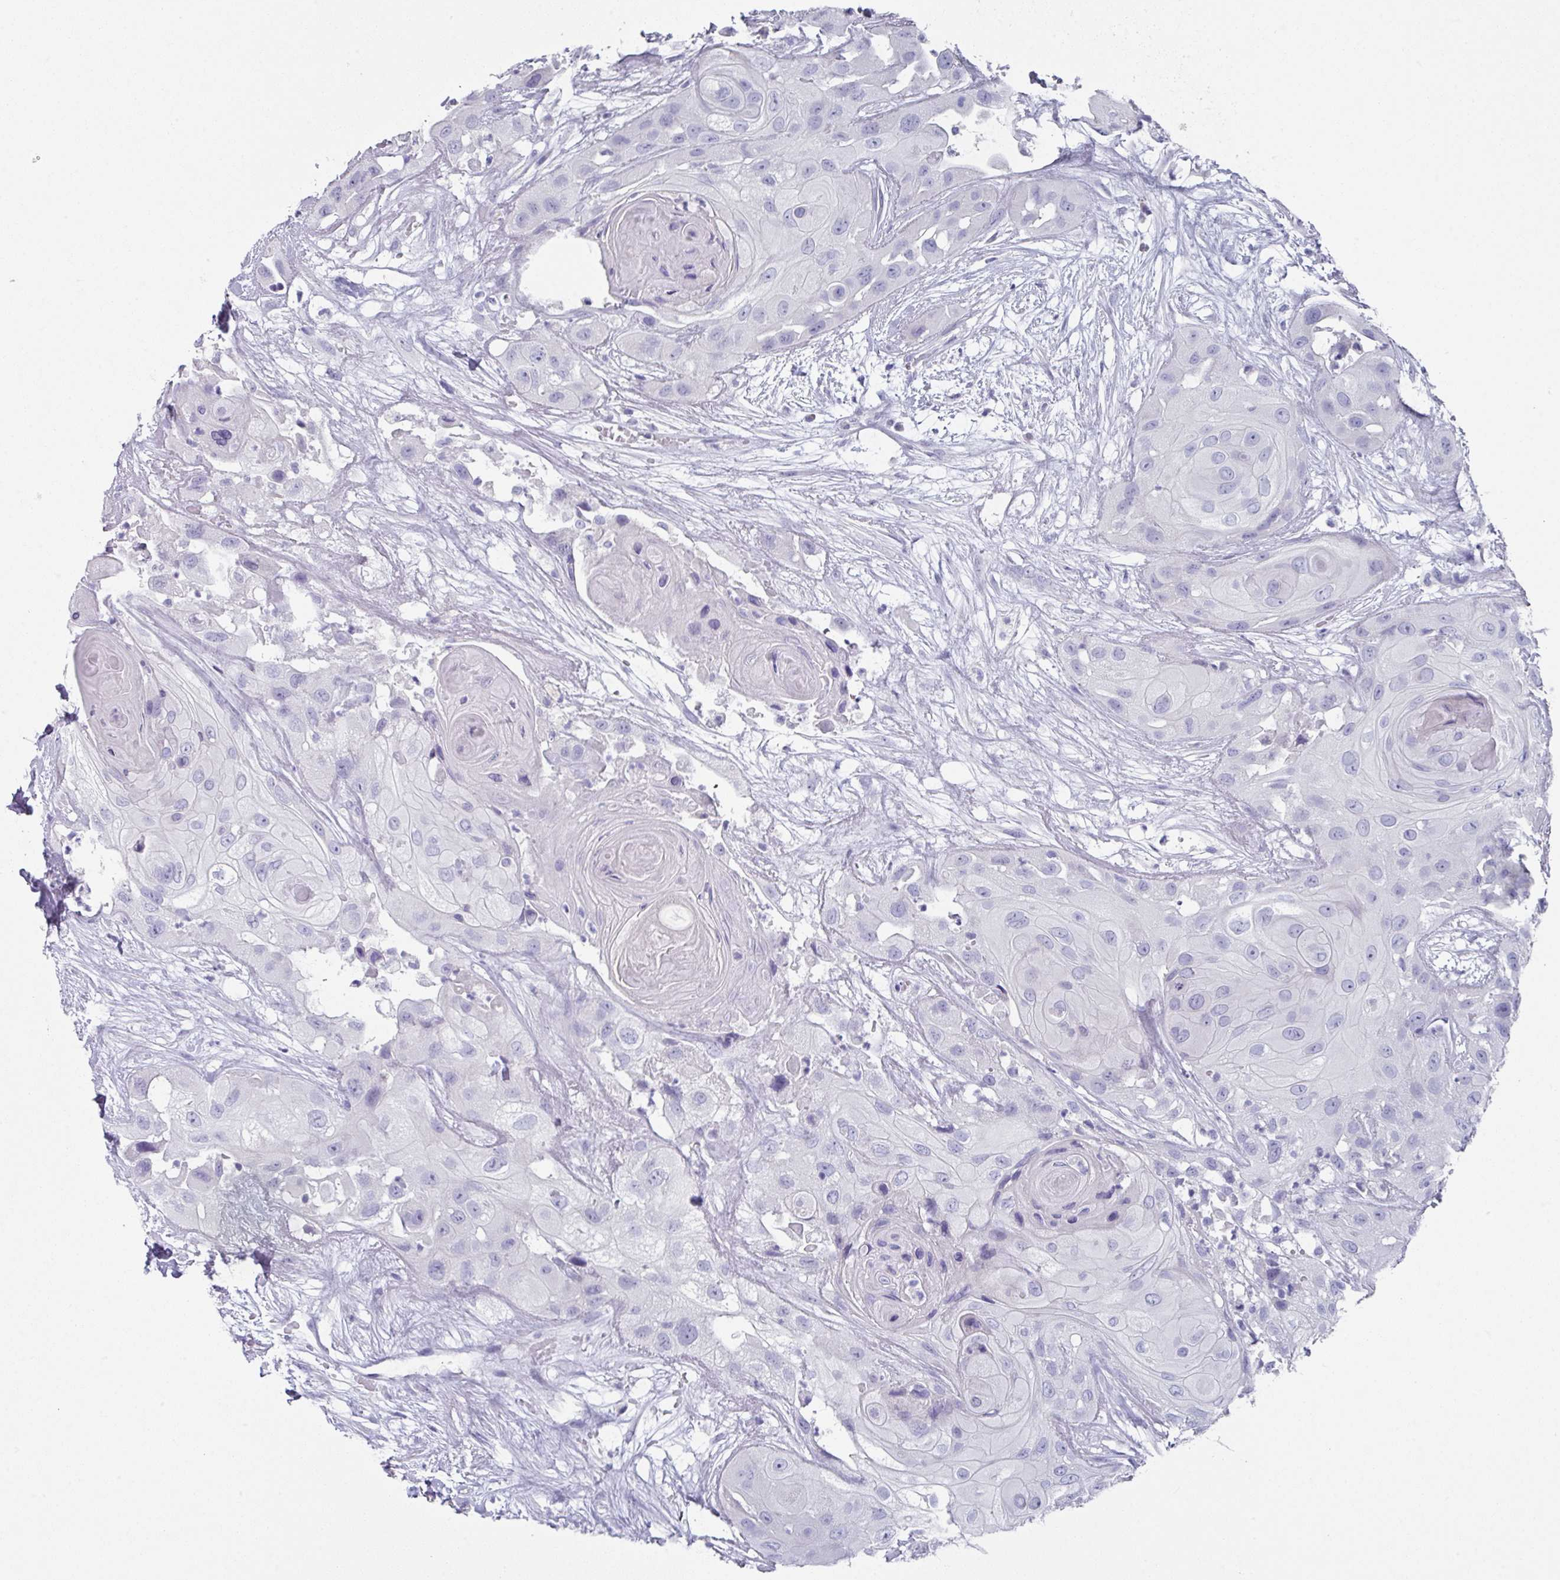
{"staining": {"intensity": "negative", "quantity": "none", "location": "none"}, "tissue": "head and neck cancer", "cell_type": "Tumor cells", "image_type": "cancer", "snomed": [{"axis": "morphology", "description": "Squamous cell carcinoma, NOS"}, {"axis": "topography", "description": "Head-Neck"}], "caption": "DAB (3,3'-diaminobenzidine) immunohistochemical staining of head and neck cancer (squamous cell carcinoma) demonstrates no significant staining in tumor cells.", "gene": "DEFB115", "patient": {"sex": "male", "age": 83}}